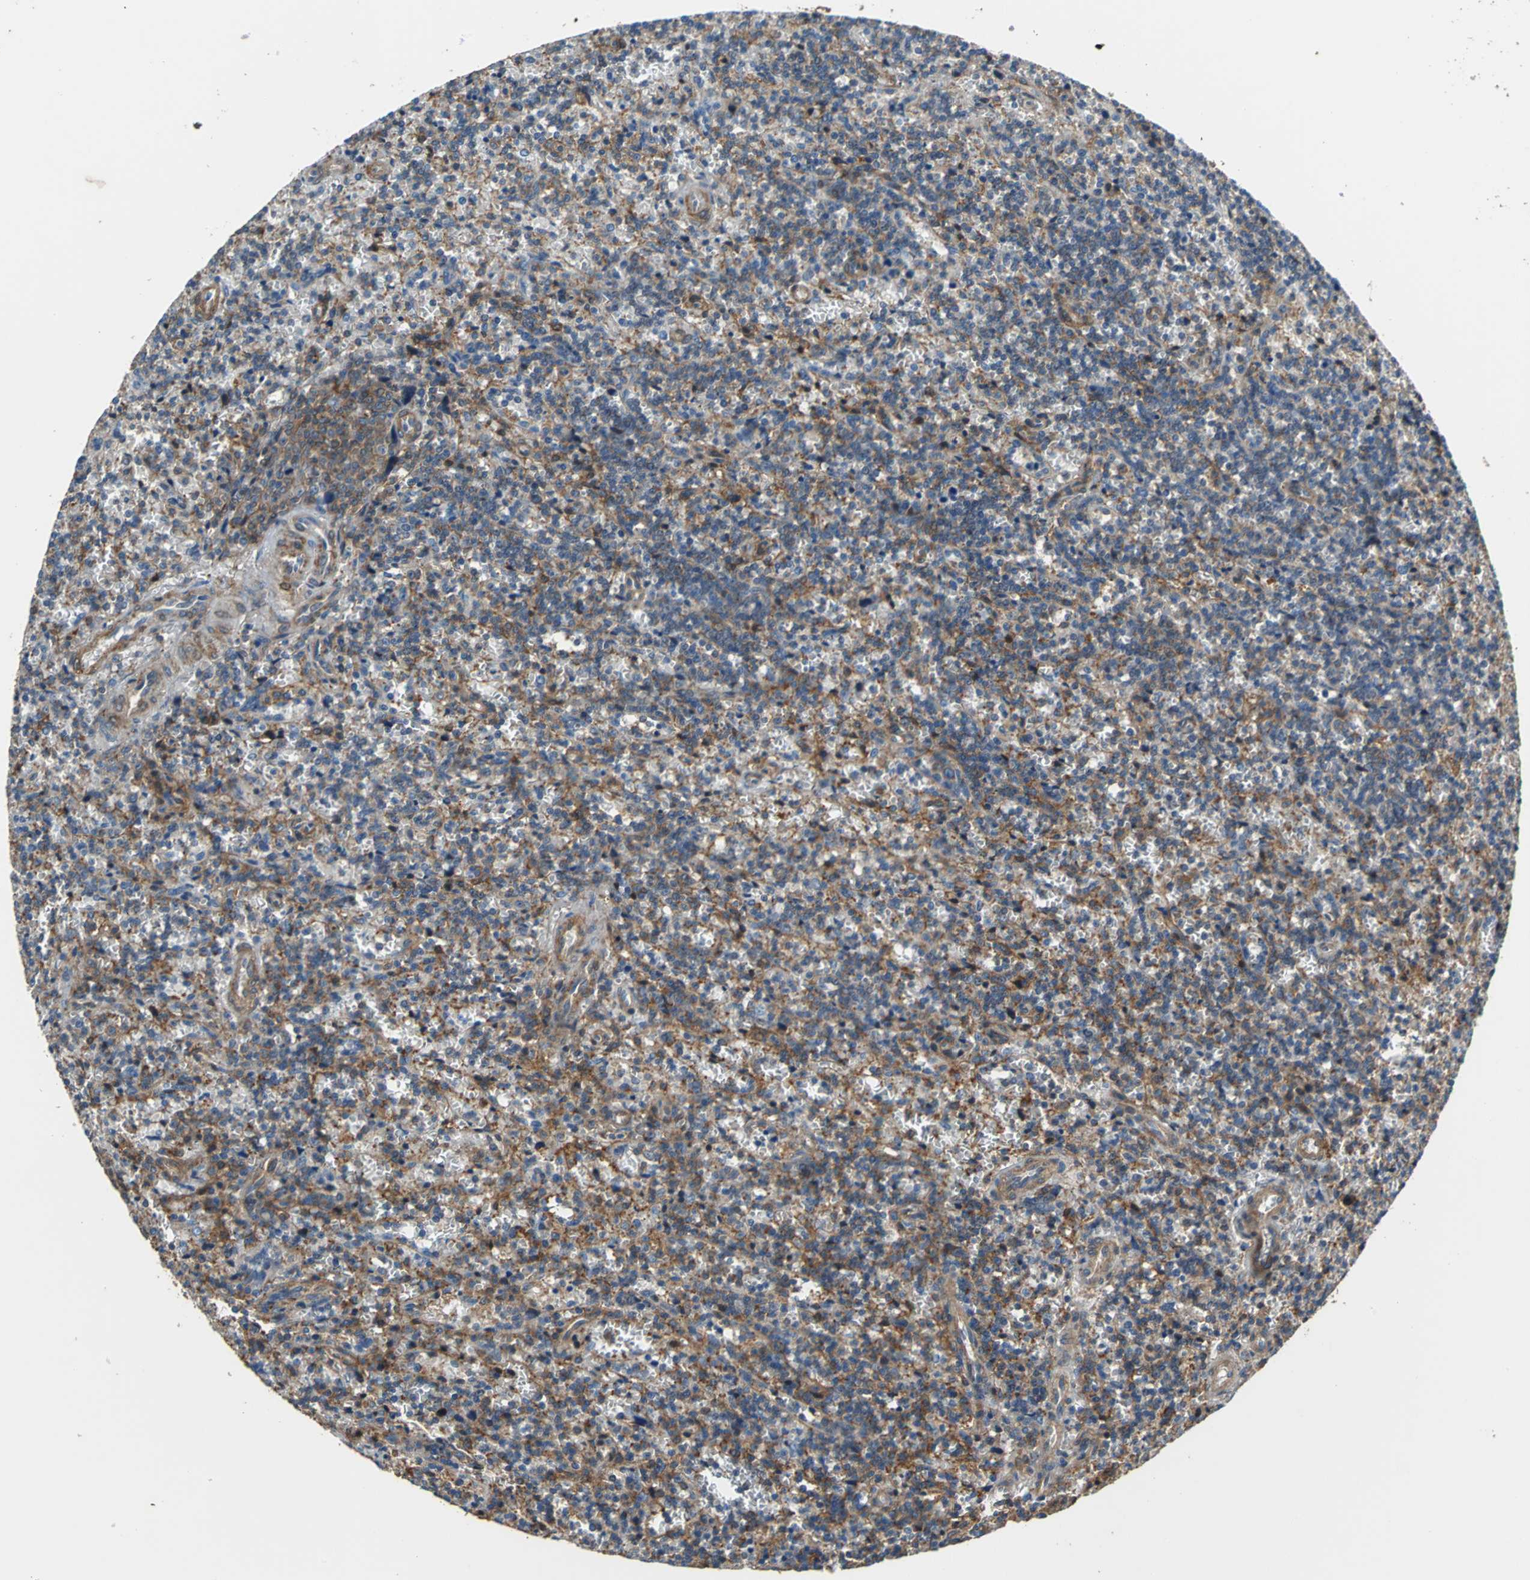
{"staining": {"intensity": "moderate", "quantity": ">75%", "location": "cytoplasmic/membranous"}, "tissue": "lymphoma", "cell_type": "Tumor cells", "image_type": "cancer", "snomed": [{"axis": "morphology", "description": "Malignant lymphoma, non-Hodgkin's type, Low grade"}, {"axis": "topography", "description": "Spleen"}], "caption": "Brown immunohistochemical staining in lymphoma exhibits moderate cytoplasmic/membranous expression in about >75% of tumor cells.", "gene": "PARVA", "patient": {"sex": "male", "age": 73}}